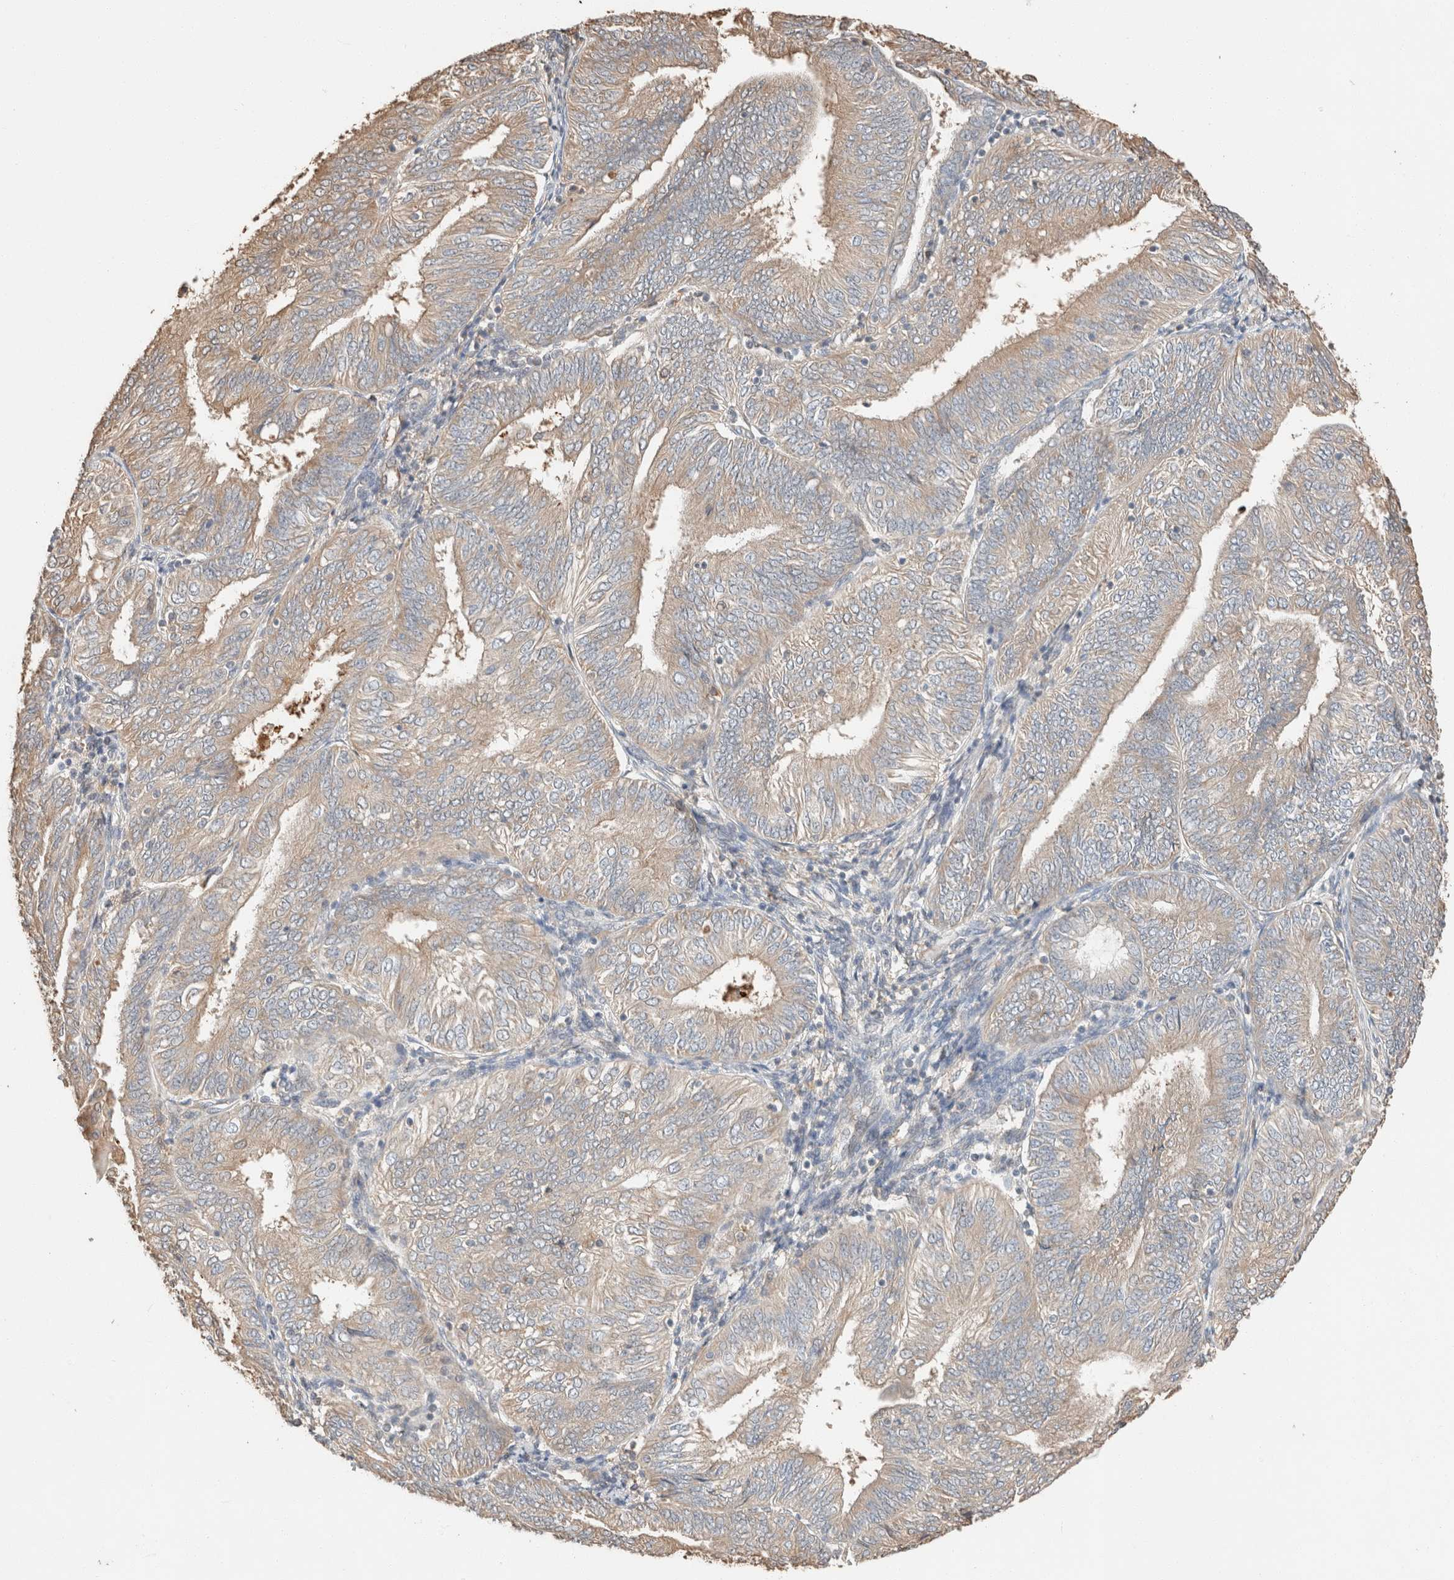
{"staining": {"intensity": "moderate", "quantity": ">75%", "location": "cytoplasmic/membranous"}, "tissue": "endometrial cancer", "cell_type": "Tumor cells", "image_type": "cancer", "snomed": [{"axis": "morphology", "description": "Adenocarcinoma, NOS"}, {"axis": "topography", "description": "Endometrium"}], "caption": "IHC staining of endometrial adenocarcinoma, which reveals medium levels of moderate cytoplasmic/membranous staining in approximately >75% of tumor cells indicating moderate cytoplasmic/membranous protein expression. The staining was performed using DAB (3,3'-diaminobenzidine) (brown) for protein detection and nuclei were counterstained in hematoxylin (blue).", "gene": "TUBD1", "patient": {"sex": "female", "age": 58}}